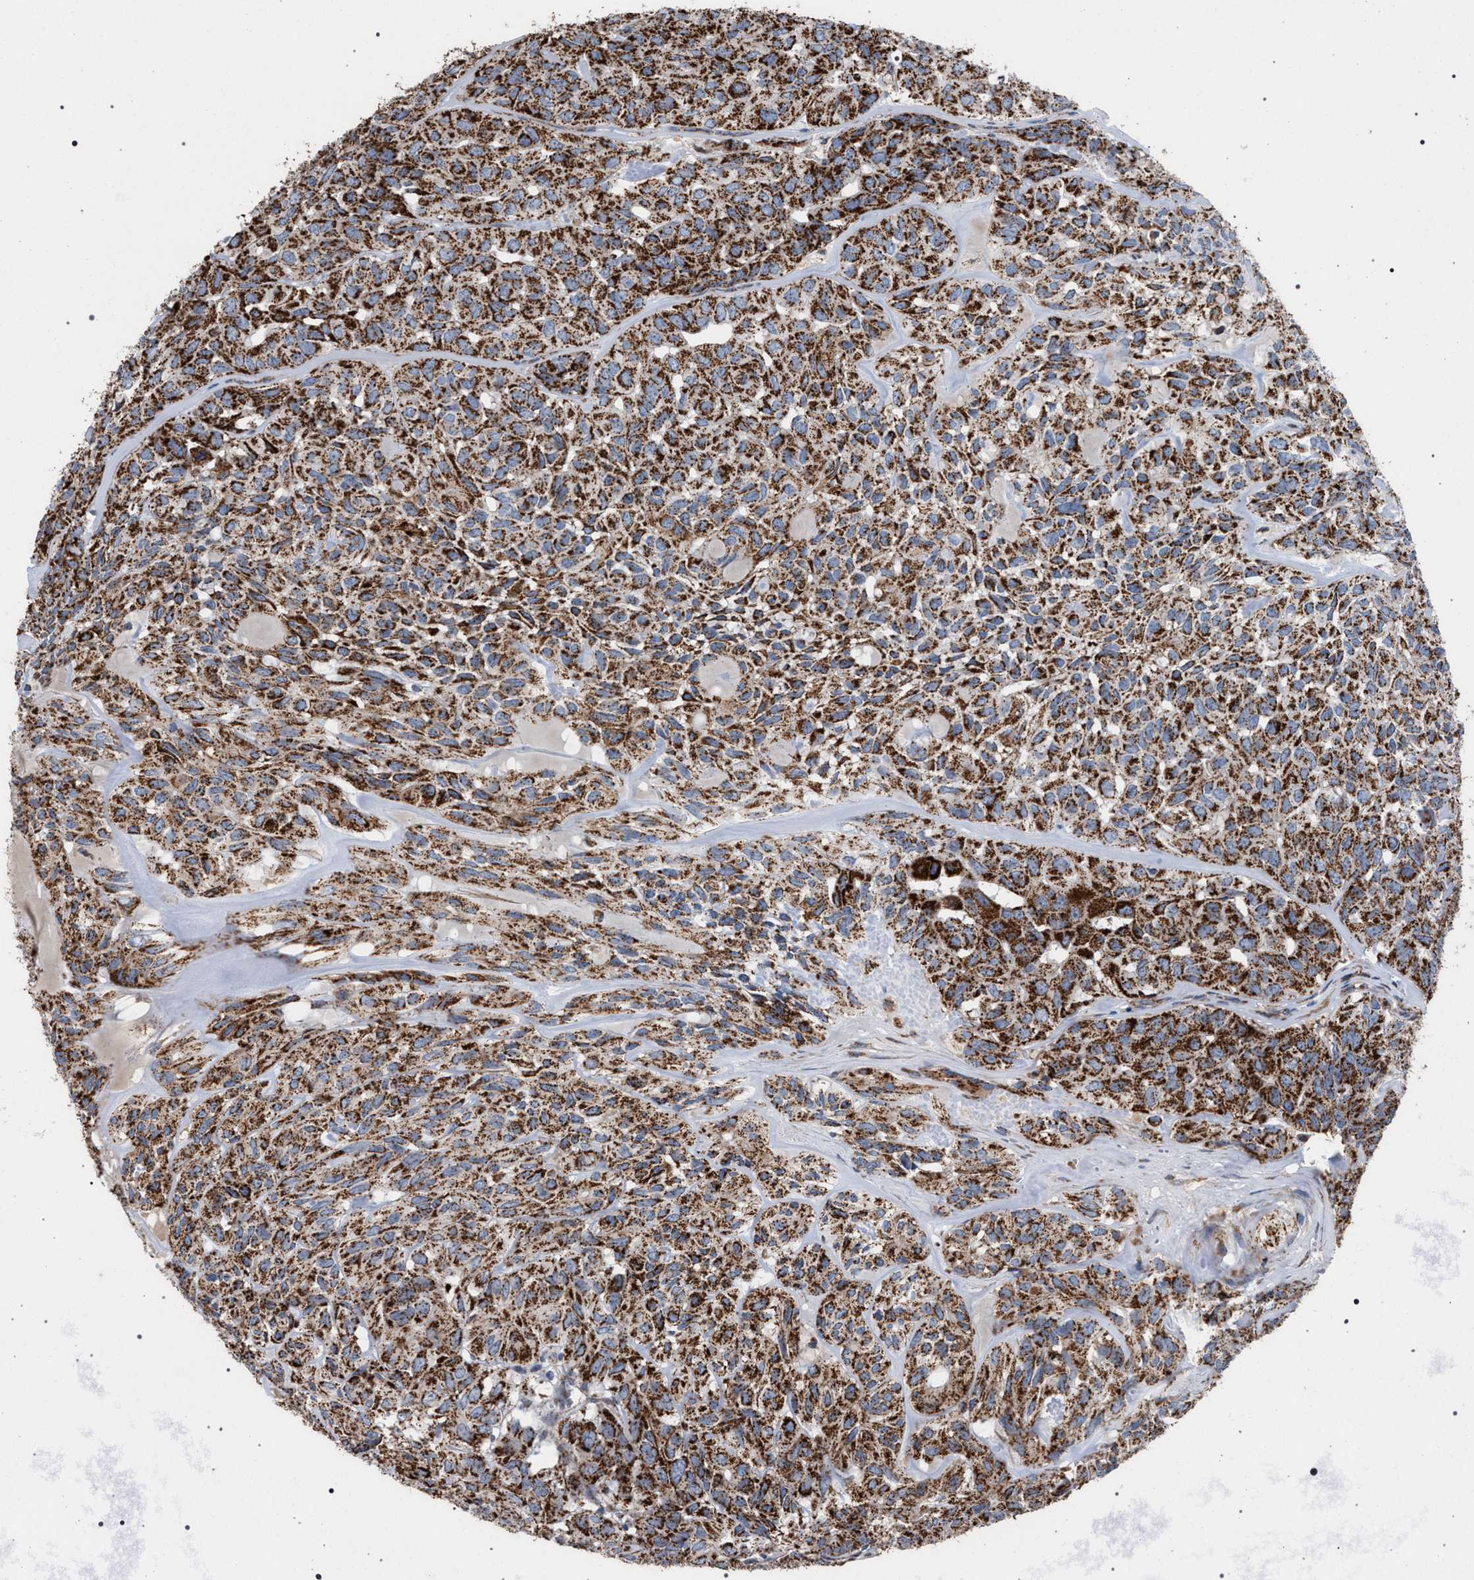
{"staining": {"intensity": "strong", "quantity": ">75%", "location": "cytoplasmic/membranous"}, "tissue": "head and neck cancer", "cell_type": "Tumor cells", "image_type": "cancer", "snomed": [{"axis": "morphology", "description": "Adenocarcinoma, NOS"}, {"axis": "topography", "description": "Salivary gland, NOS"}, {"axis": "topography", "description": "Head-Neck"}], "caption": "Strong cytoplasmic/membranous positivity for a protein is seen in about >75% of tumor cells of head and neck cancer using IHC.", "gene": "VPS13A", "patient": {"sex": "female", "age": 76}}